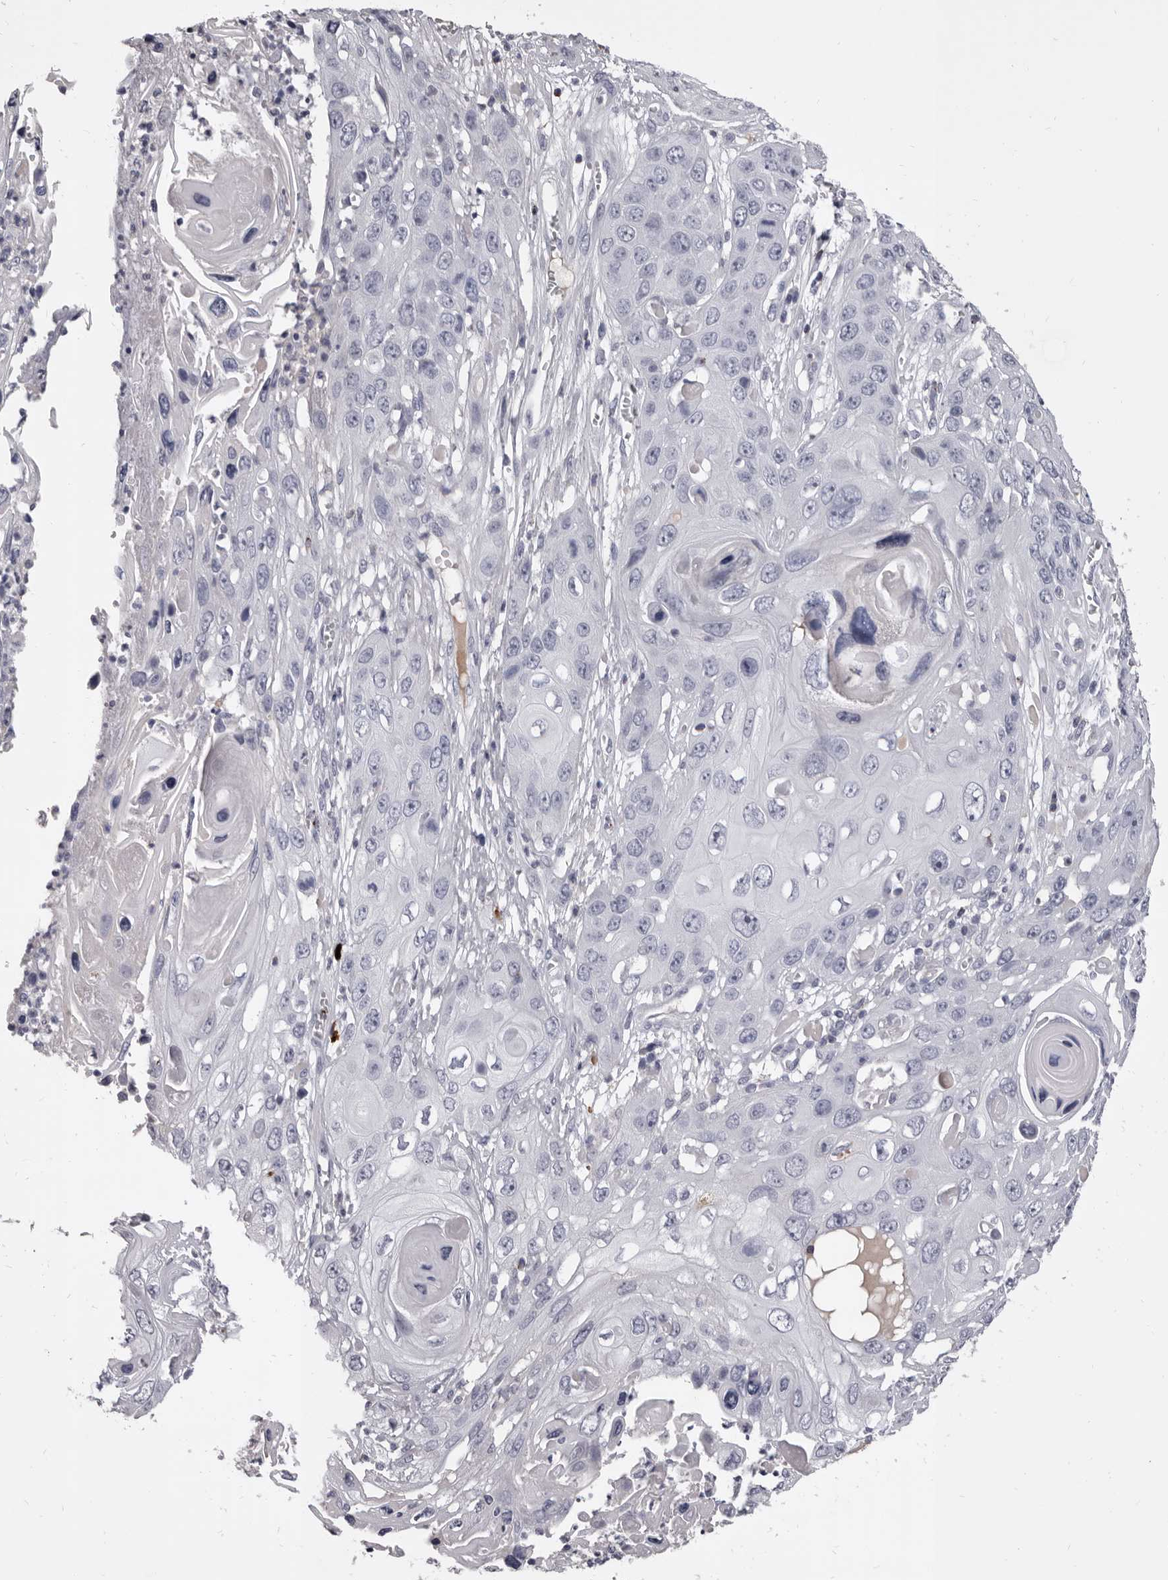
{"staining": {"intensity": "negative", "quantity": "none", "location": "none"}, "tissue": "skin cancer", "cell_type": "Tumor cells", "image_type": "cancer", "snomed": [{"axis": "morphology", "description": "Squamous cell carcinoma, NOS"}, {"axis": "topography", "description": "Skin"}], "caption": "Human skin cancer stained for a protein using IHC shows no positivity in tumor cells.", "gene": "GZMH", "patient": {"sex": "male", "age": 55}}